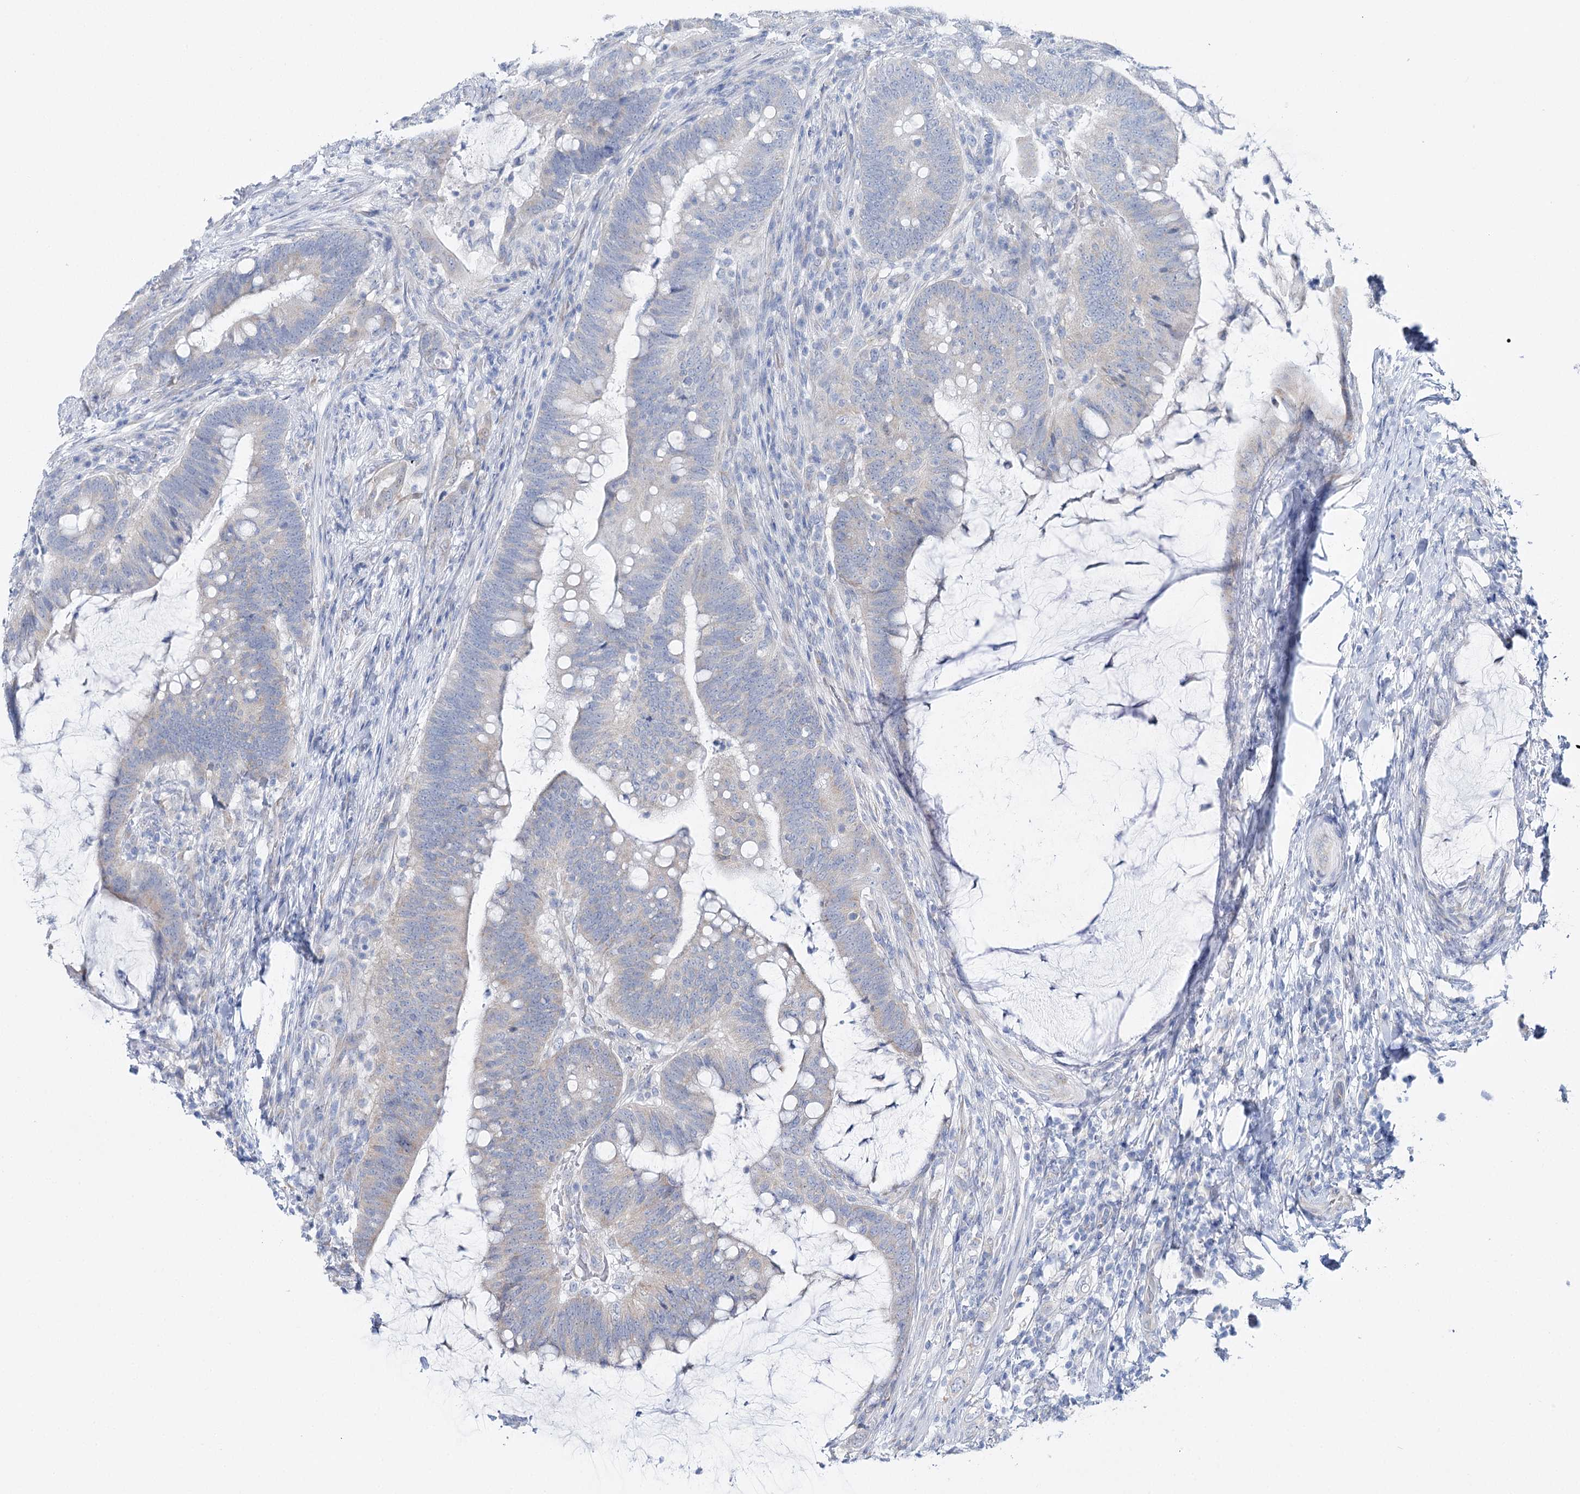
{"staining": {"intensity": "moderate", "quantity": "<25%", "location": "cytoplasmic/membranous"}, "tissue": "colorectal cancer", "cell_type": "Tumor cells", "image_type": "cancer", "snomed": [{"axis": "morphology", "description": "Adenocarcinoma, NOS"}, {"axis": "topography", "description": "Colon"}], "caption": "DAB immunohistochemical staining of colorectal cancer (adenocarcinoma) exhibits moderate cytoplasmic/membranous protein staining in approximately <25% of tumor cells.", "gene": "CSN3", "patient": {"sex": "female", "age": 66}}